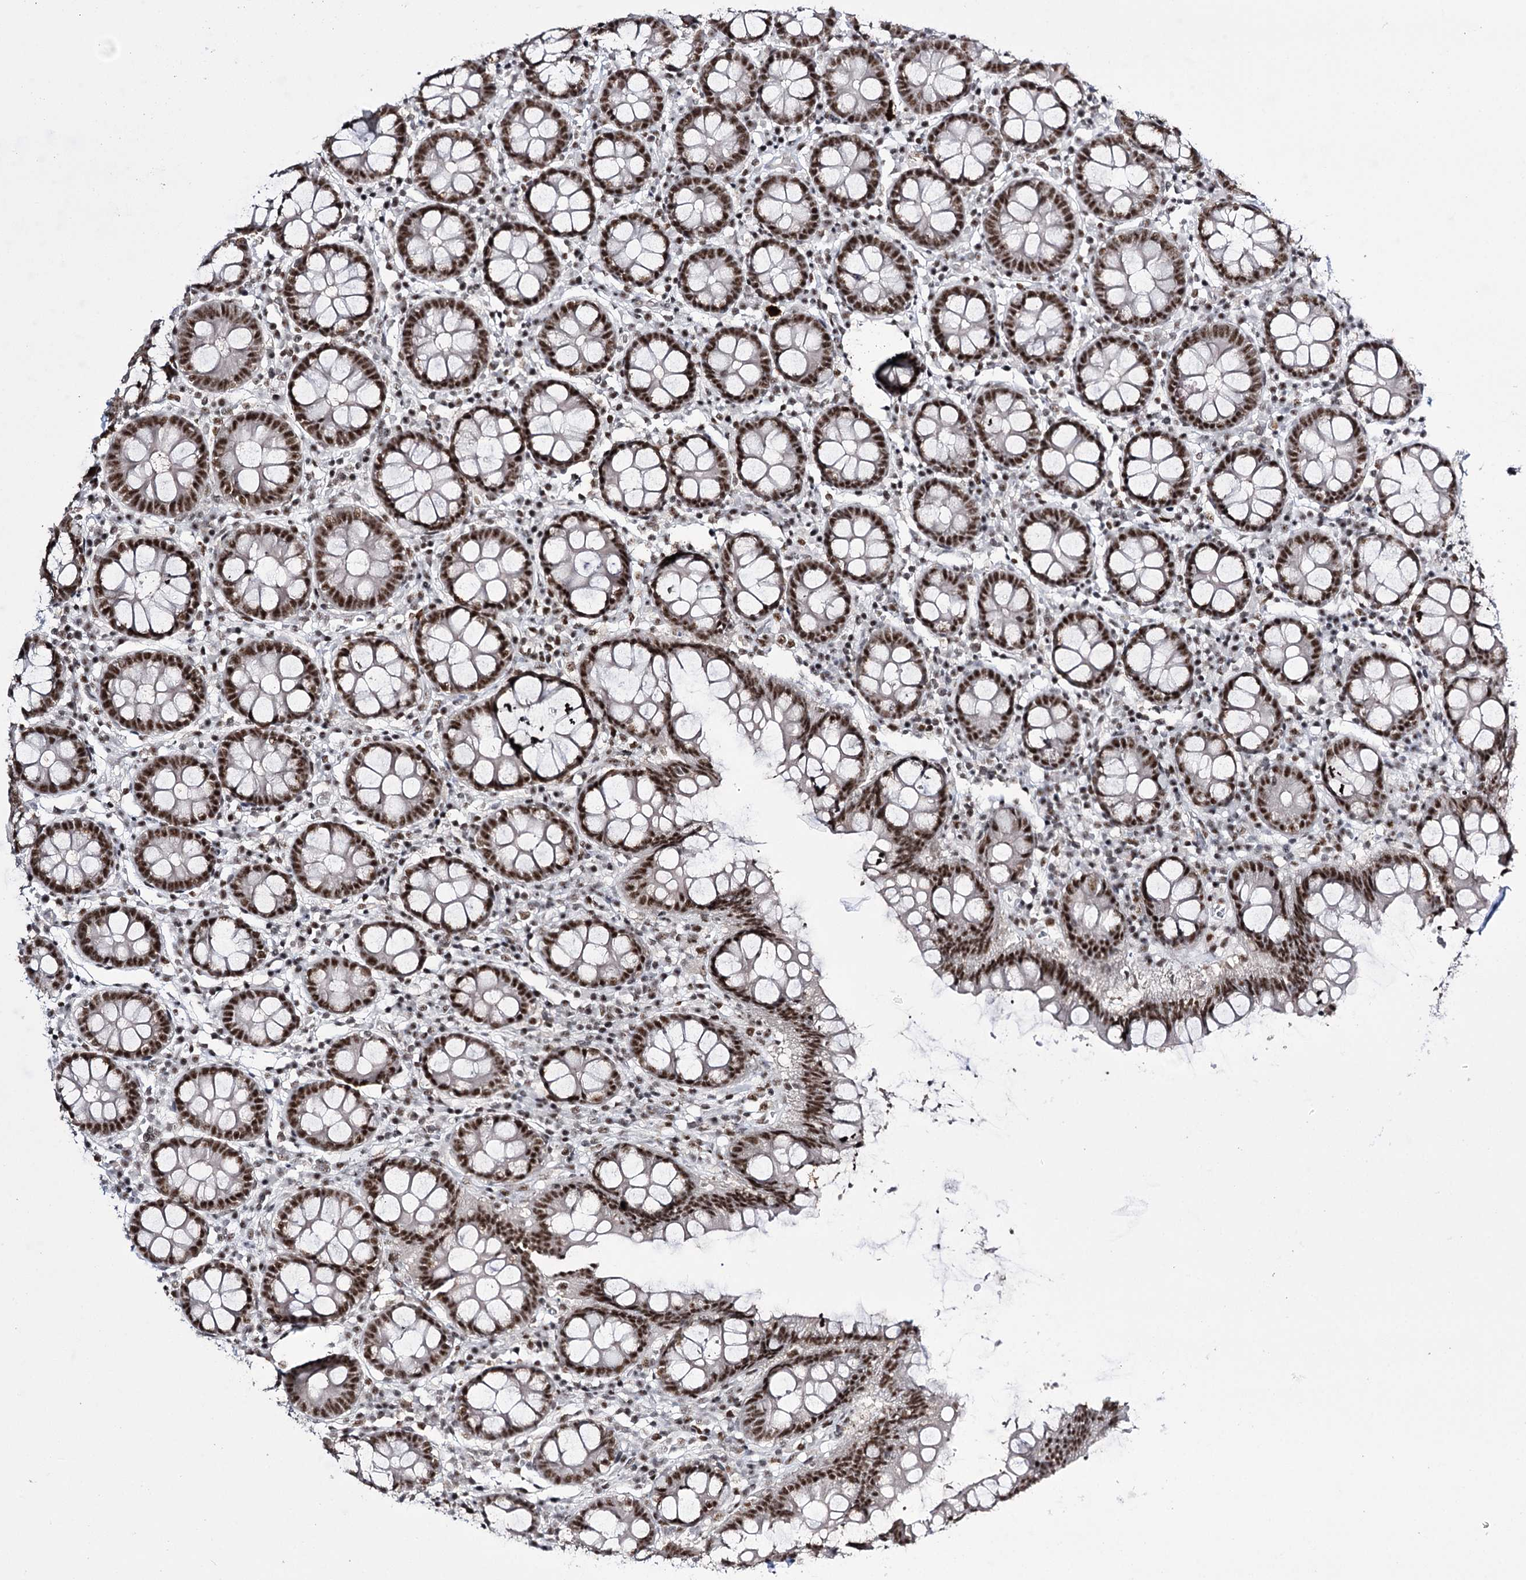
{"staining": {"intensity": "weak", "quantity": ">75%", "location": "nuclear"}, "tissue": "colon", "cell_type": "Endothelial cells", "image_type": "normal", "snomed": [{"axis": "morphology", "description": "Normal tissue, NOS"}, {"axis": "topography", "description": "Colon"}], "caption": "Brown immunohistochemical staining in benign colon demonstrates weak nuclear expression in about >75% of endothelial cells. (DAB (3,3'-diaminobenzidine) IHC, brown staining for protein, blue staining for nuclei).", "gene": "PRPF40A", "patient": {"sex": "female", "age": 79}}